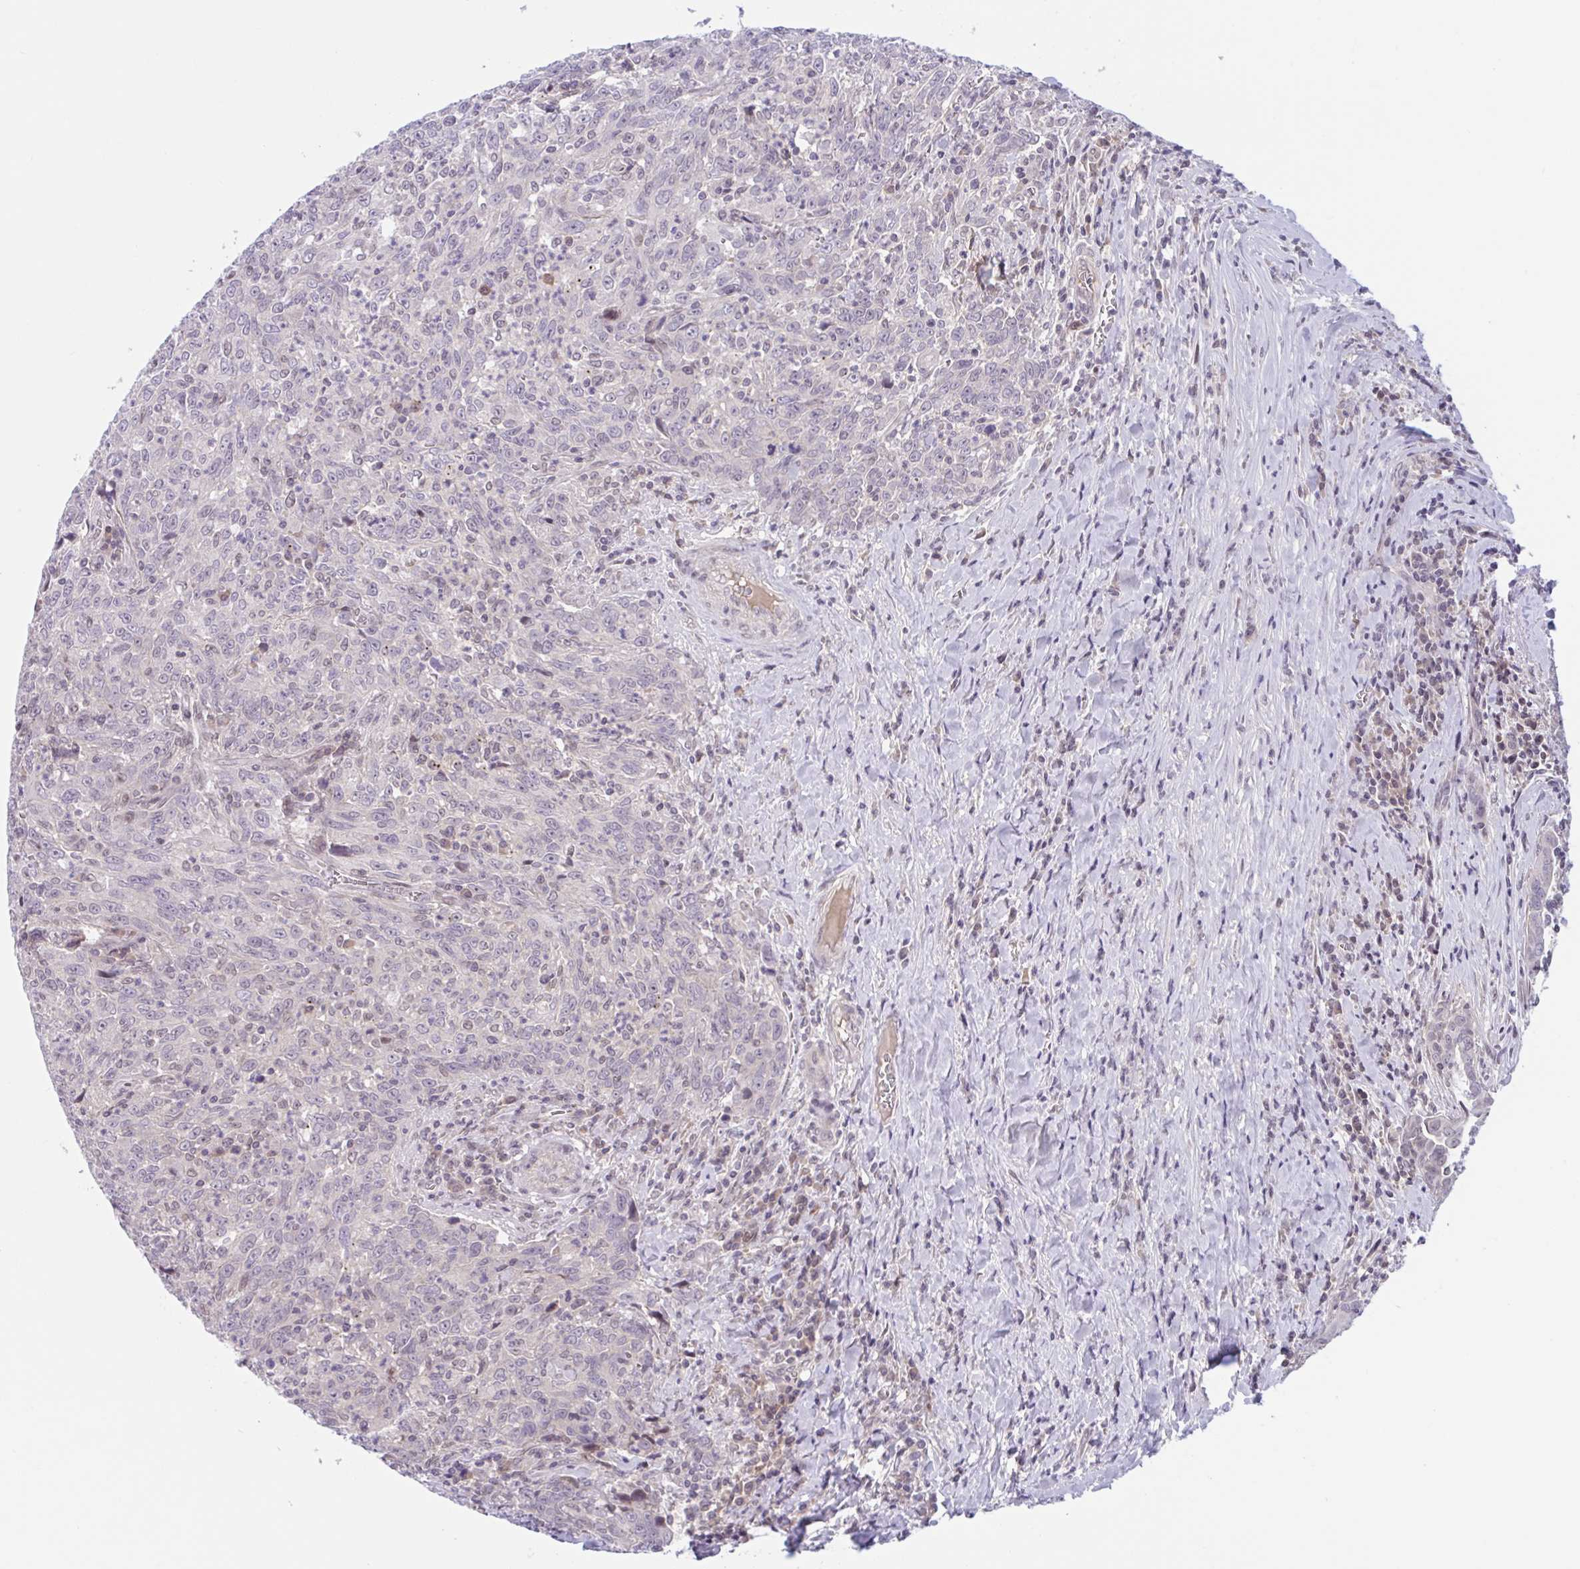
{"staining": {"intensity": "negative", "quantity": "none", "location": "none"}, "tissue": "breast cancer", "cell_type": "Tumor cells", "image_type": "cancer", "snomed": [{"axis": "morphology", "description": "Duct carcinoma"}, {"axis": "topography", "description": "Breast"}], "caption": "This is an IHC photomicrograph of intraductal carcinoma (breast). There is no staining in tumor cells.", "gene": "TTC7B", "patient": {"sex": "female", "age": 50}}